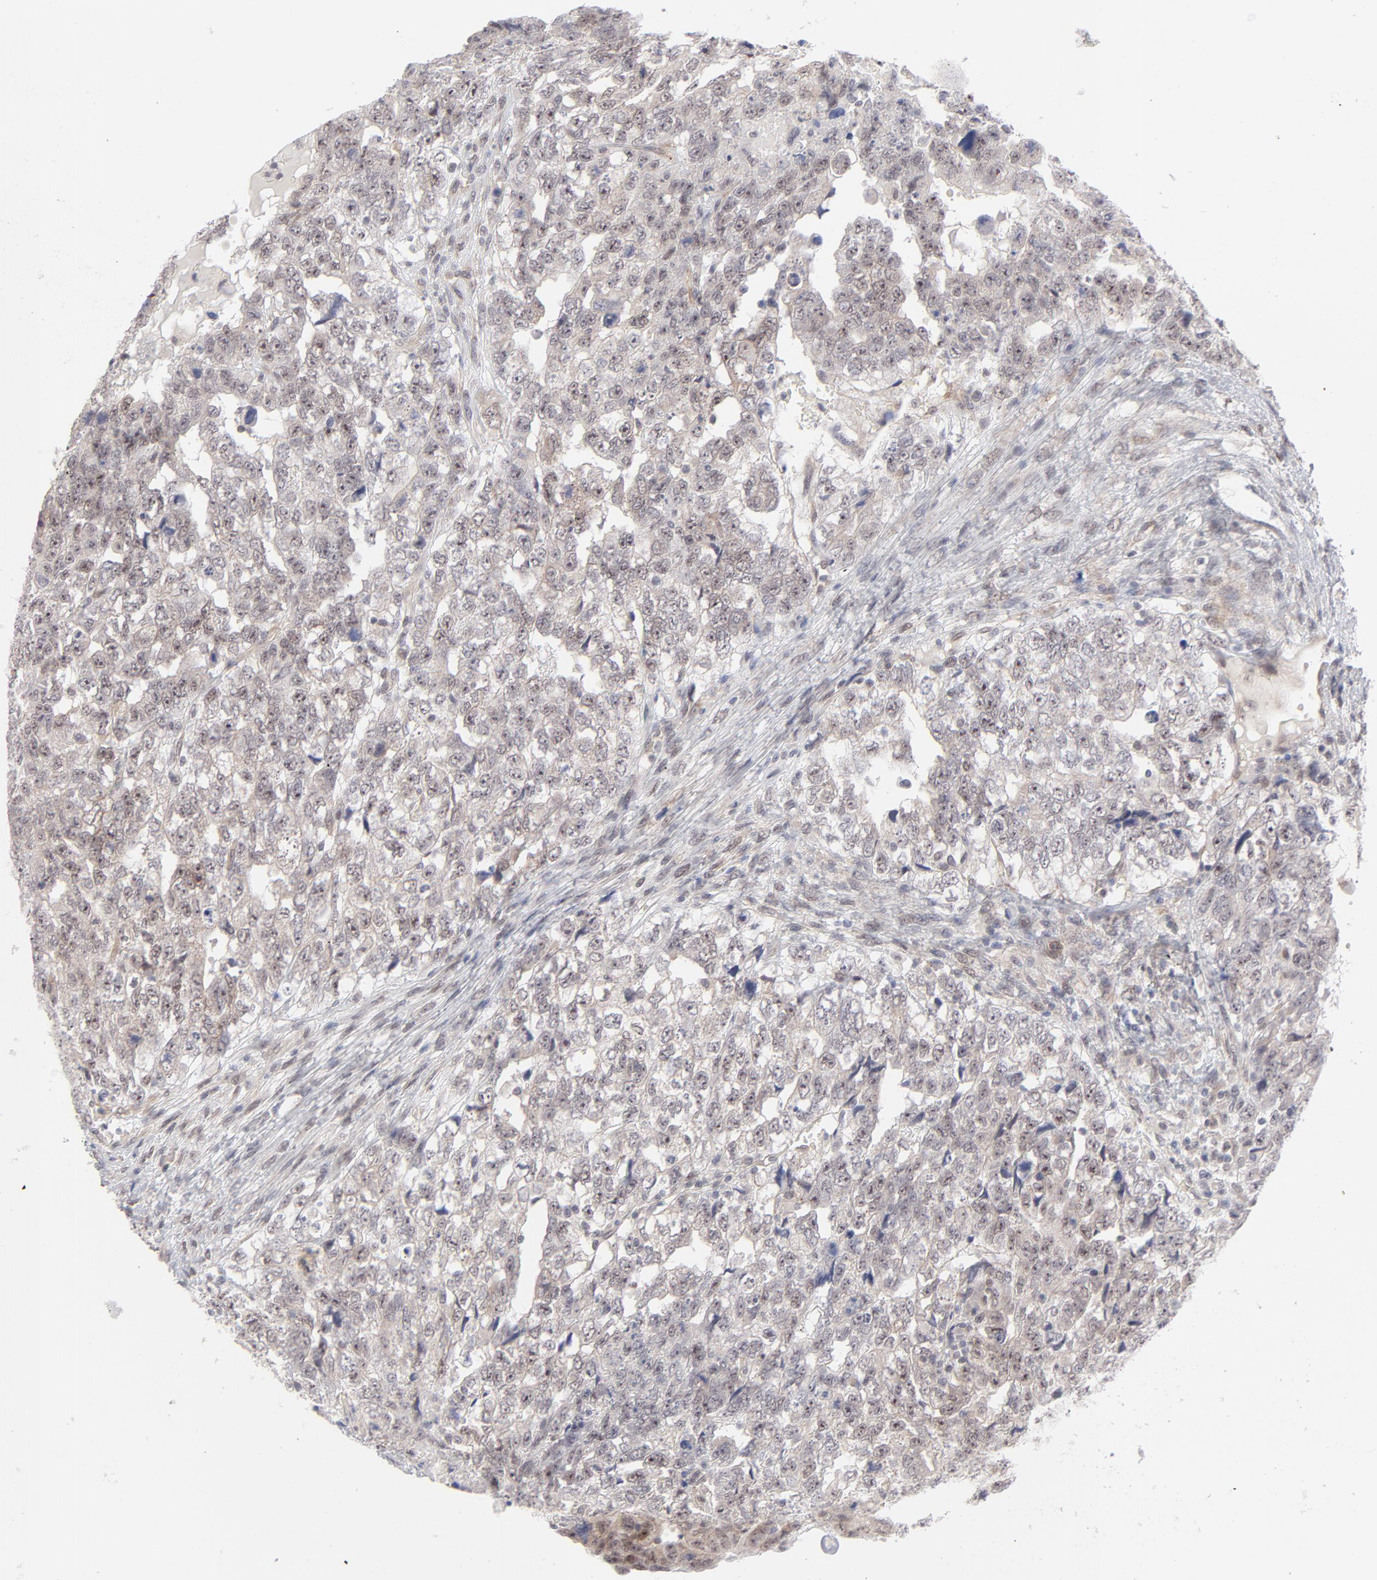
{"staining": {"intensity": "moderate", "quantity": "25%-75%", "location": "cytoplasmic/membranous,nuclear"}, "tissue": "testis cancer", "cell_type": "Tumor cells", "image_type": "cancer", "snomed": [{"axis": "morphology", "description": "Carcinoma, Embryonal, NOS"}, {"axis": "topography", "description": "Testis"}], "caption": "Moderate cytoplasmic/membranous and nuclear protein expression is identified in approximately 25%-75% of tumor cells in testis cancer.", "gene": "NBN", "patient": {"sex": "male", "age": 36}}